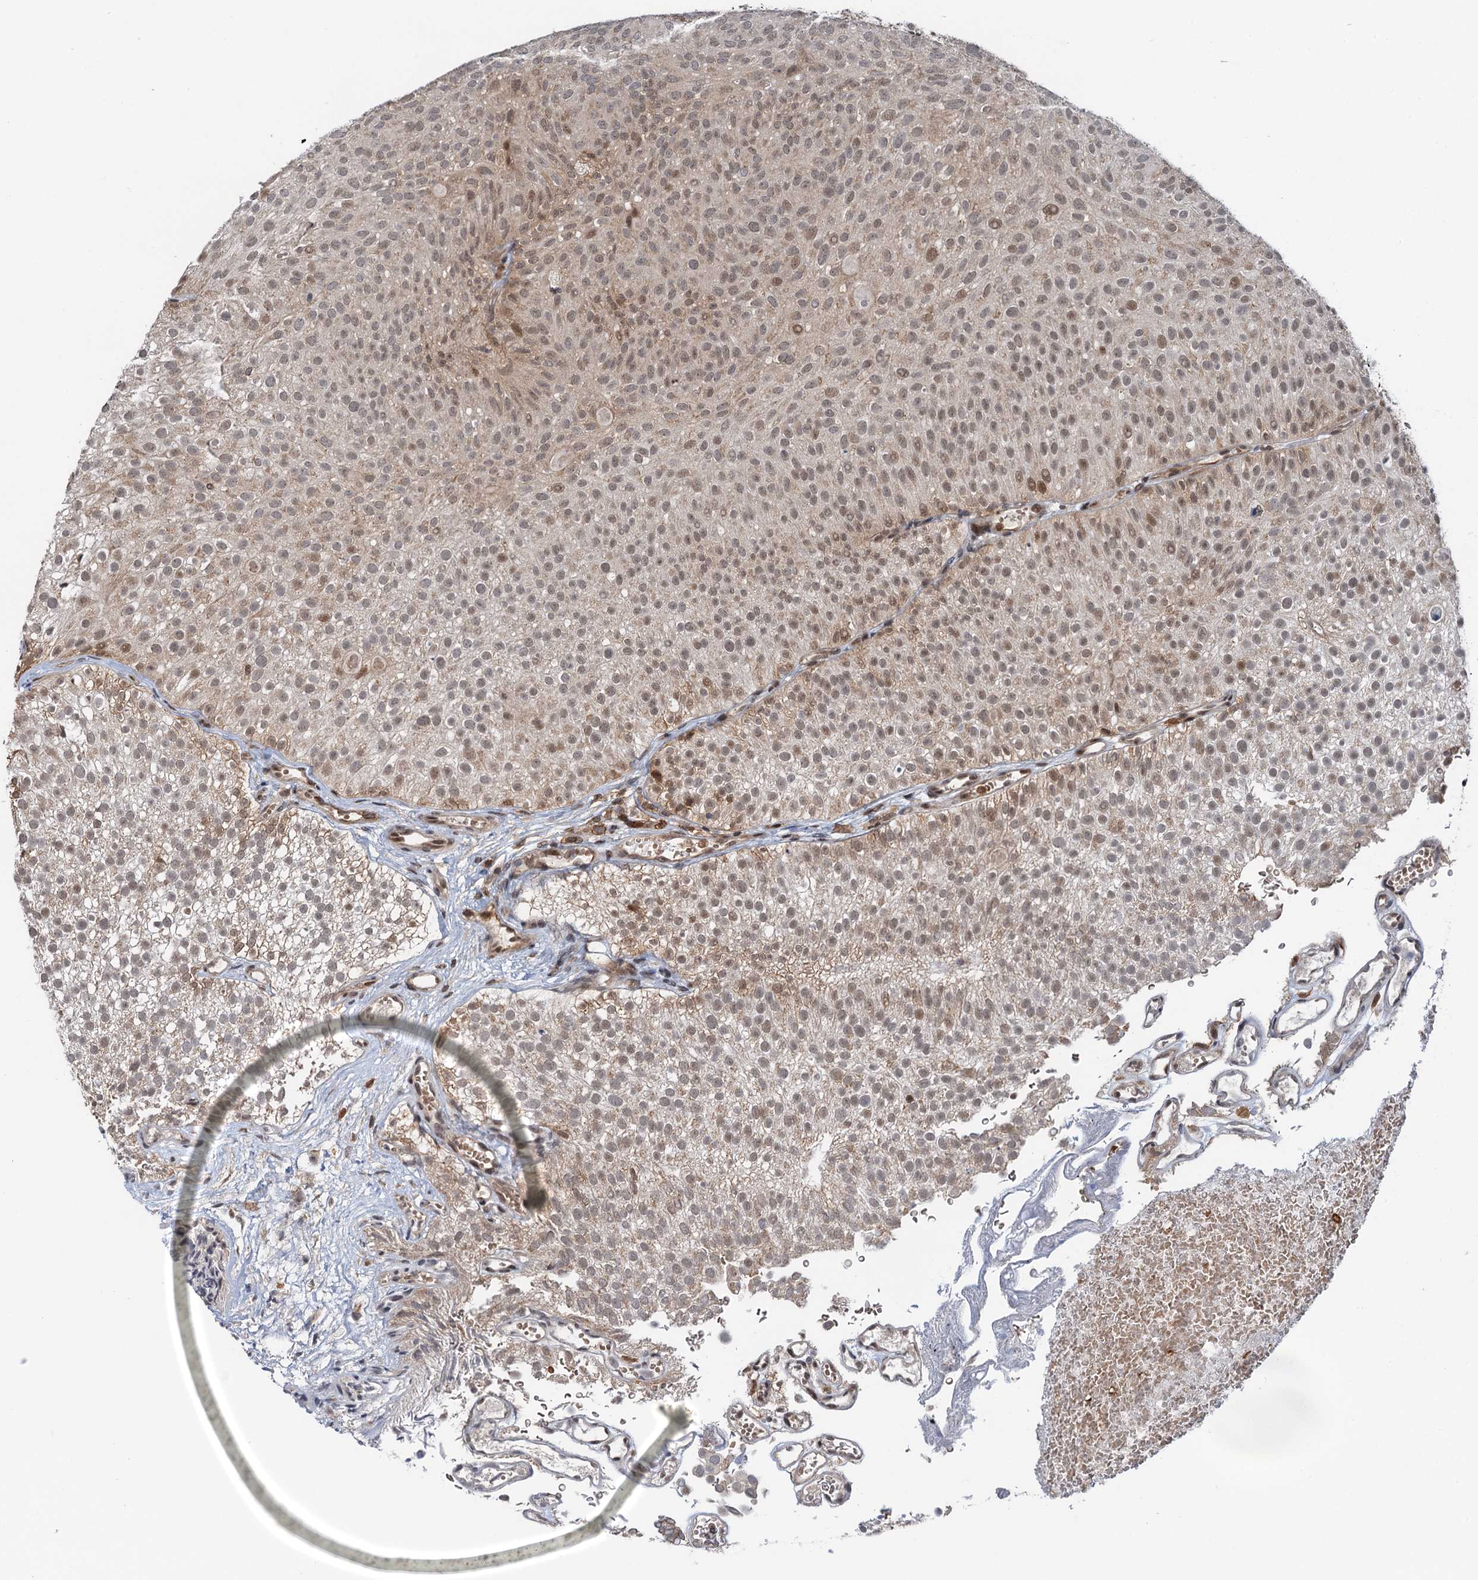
{"staining": {"intensity": "moderate", "quantity": "25%-75%", "location": "nuclear"}, "tissue": "urothelial cancer", "cell_type": "Tumor cells", "image_type": "cancer", "snomed": [{"axis": "morphology", "description": "Urothelial carcinoma, Low grade"}, {"axis": "topography", "description": "Urinary bladder"}], "caption": "About 25%-75% of tumor cells in urothelial cancer reveal moderate nuclear protein expression as visualized by brown immunohistochemical staining.", "gene": "ZNF609", "patient": {"sex": "male", "age": 78}}